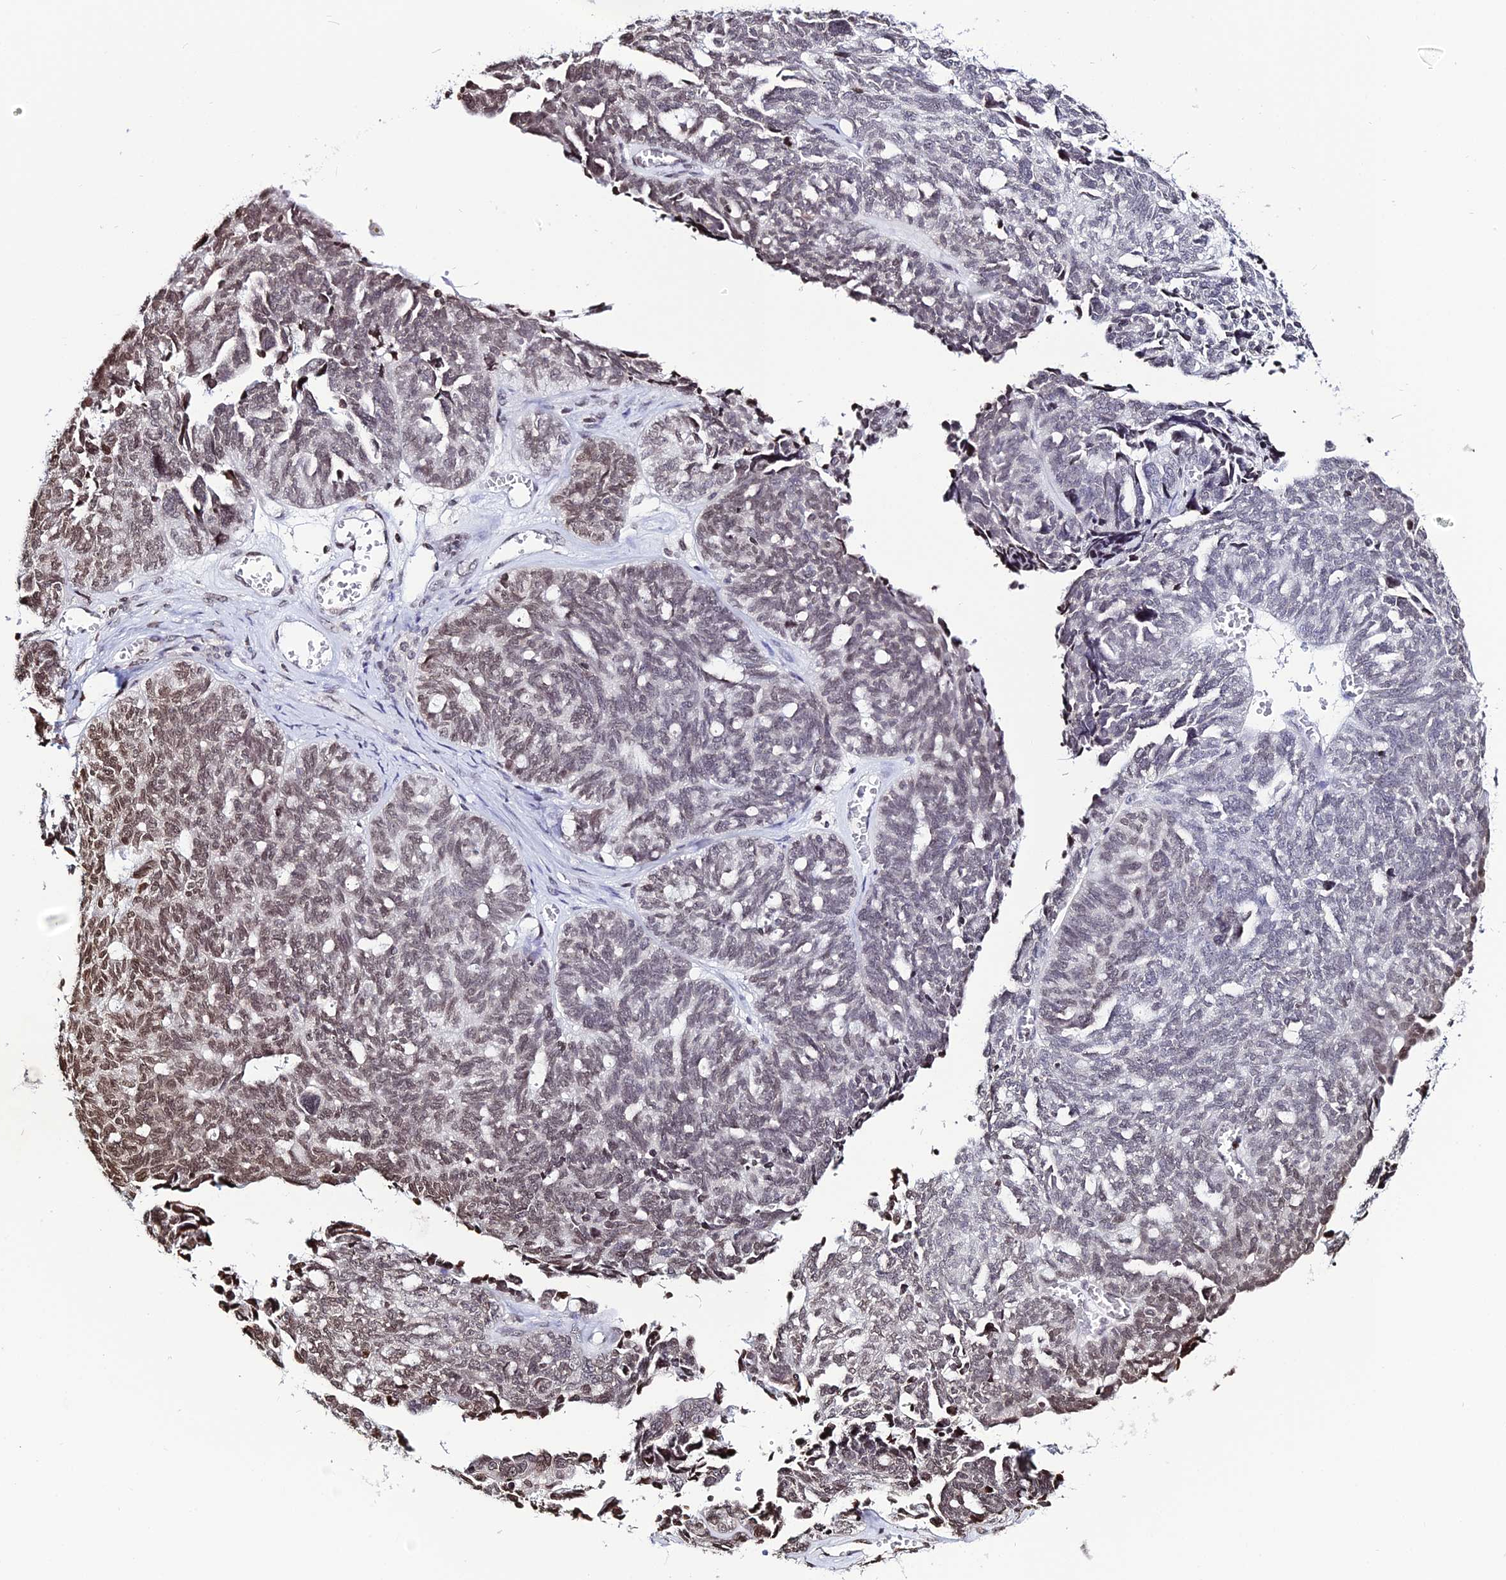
{"staining": {"intensity": "moderate", "quantity": ">75%", "location": "nuclear"}, "tissue": "ovarian cancer", "cell_type": "Tumor cells", "image_type": "cancer", "snomed": [{"axis": "morphology", "description": "Cystadenocarcinoma, serous, NOS"}, {"axis": "topography", "description": "Ovary"}], "caption": "DAB immunohistochemical staining of human ovarian cancer (serous cystadenocarcinoma) displays moderate nuclear protein positivity in about >75% of tumor cells.", "gene": "MACROH2A2", "patient": {"sex": "female", "age": 79}}